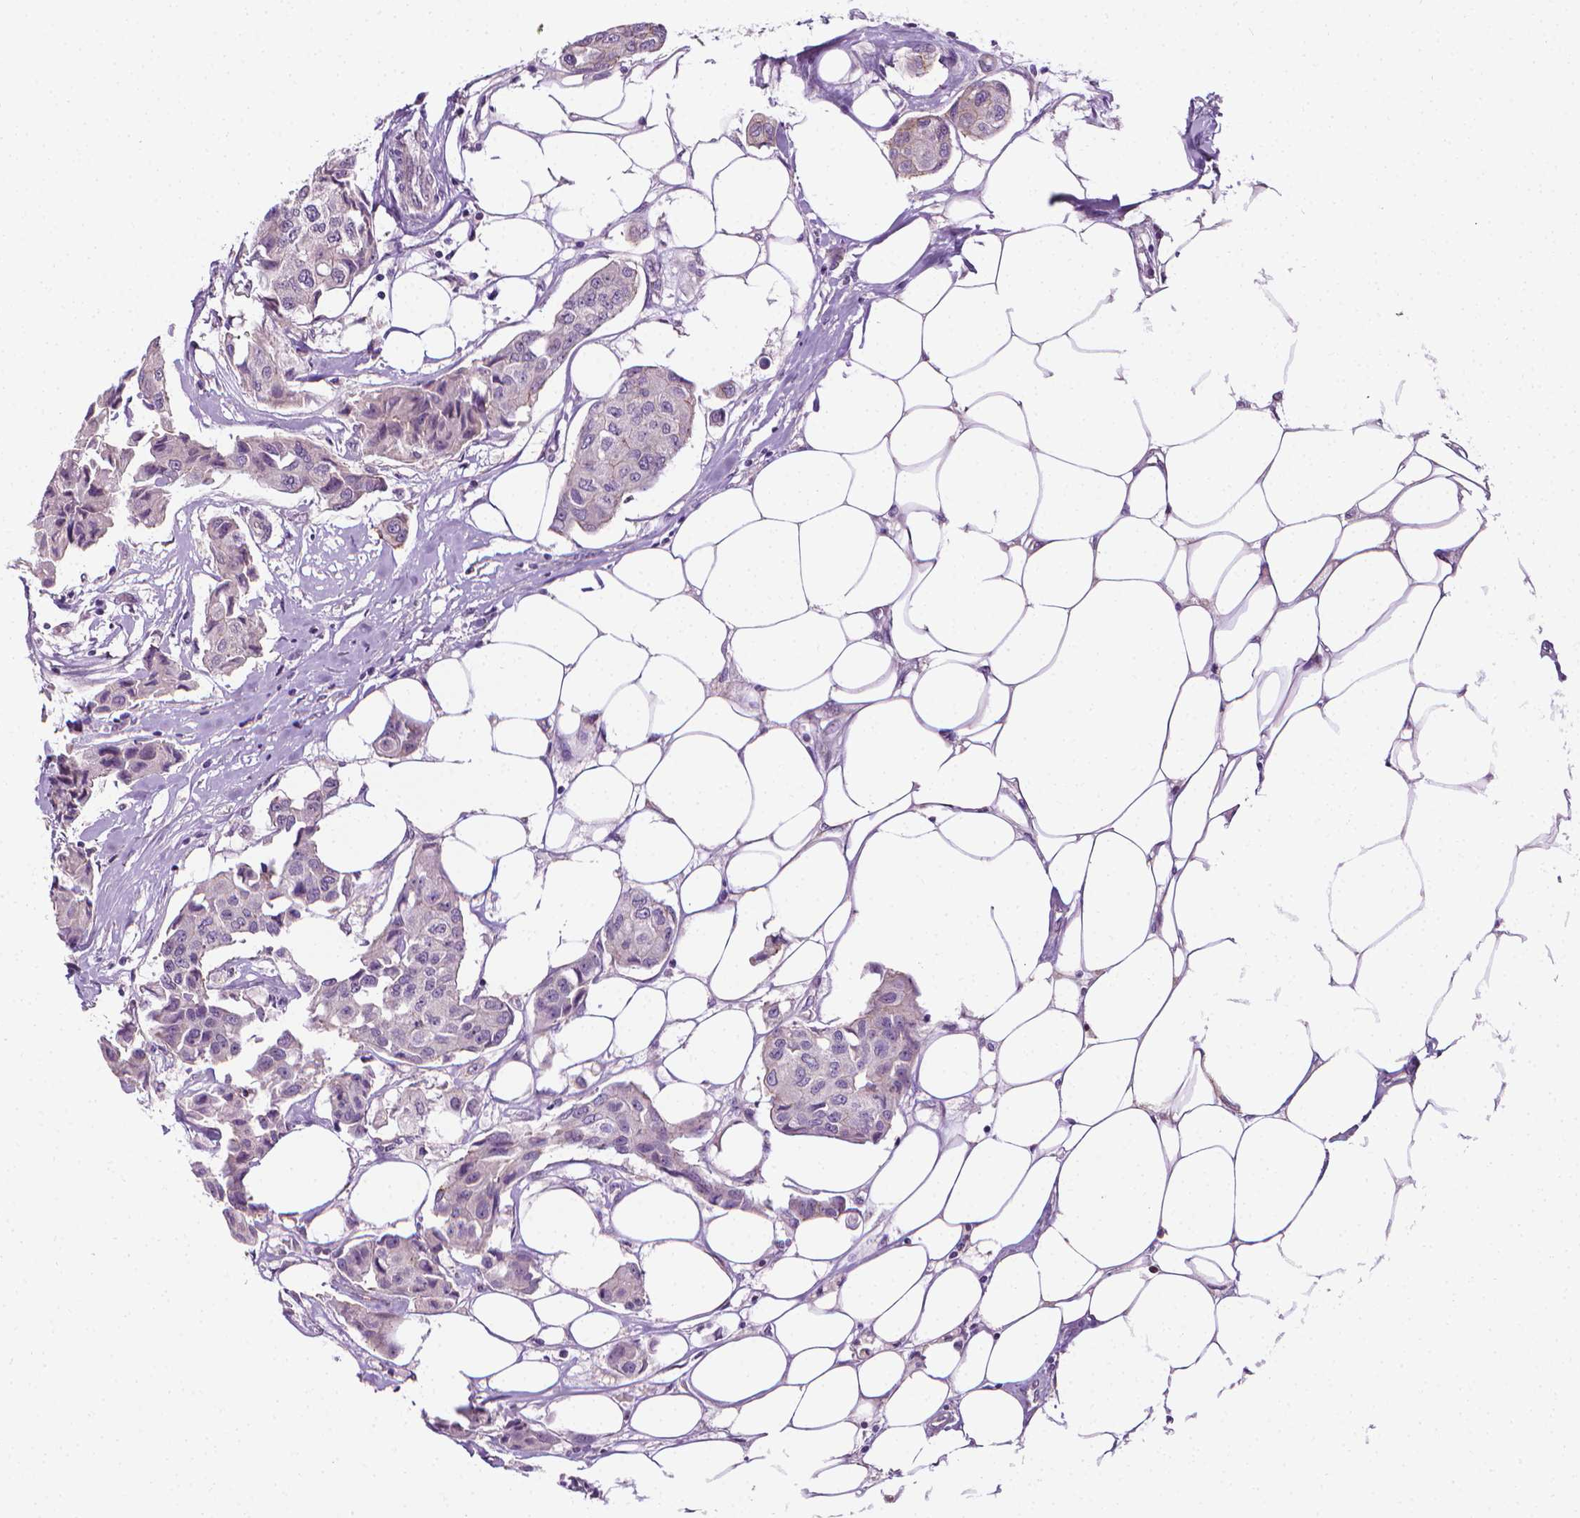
{"staining": {"intensity": "negative", "quantity": "none", "location": "none"}, "tissue": "breast cancer", "cell_type": "Tumor cells", "image_type": "cancer", "snomed": [{"axis": "morphology", "description": "Duct carcinoma"}, {"axis": "topography", "description": "Breast"}, {"axis": "topography", "description": "Lymph node"}], "caption": "High magnification brightfield microscopy of breast cancer (infiltrating ductal carcinoma) stained with DAB (brown) and counterstained with hematoxylin (blue): tumor cells show no significant staining.", "gene": "MCOLN3", "patient": {"sex": "female", "age": 80}}